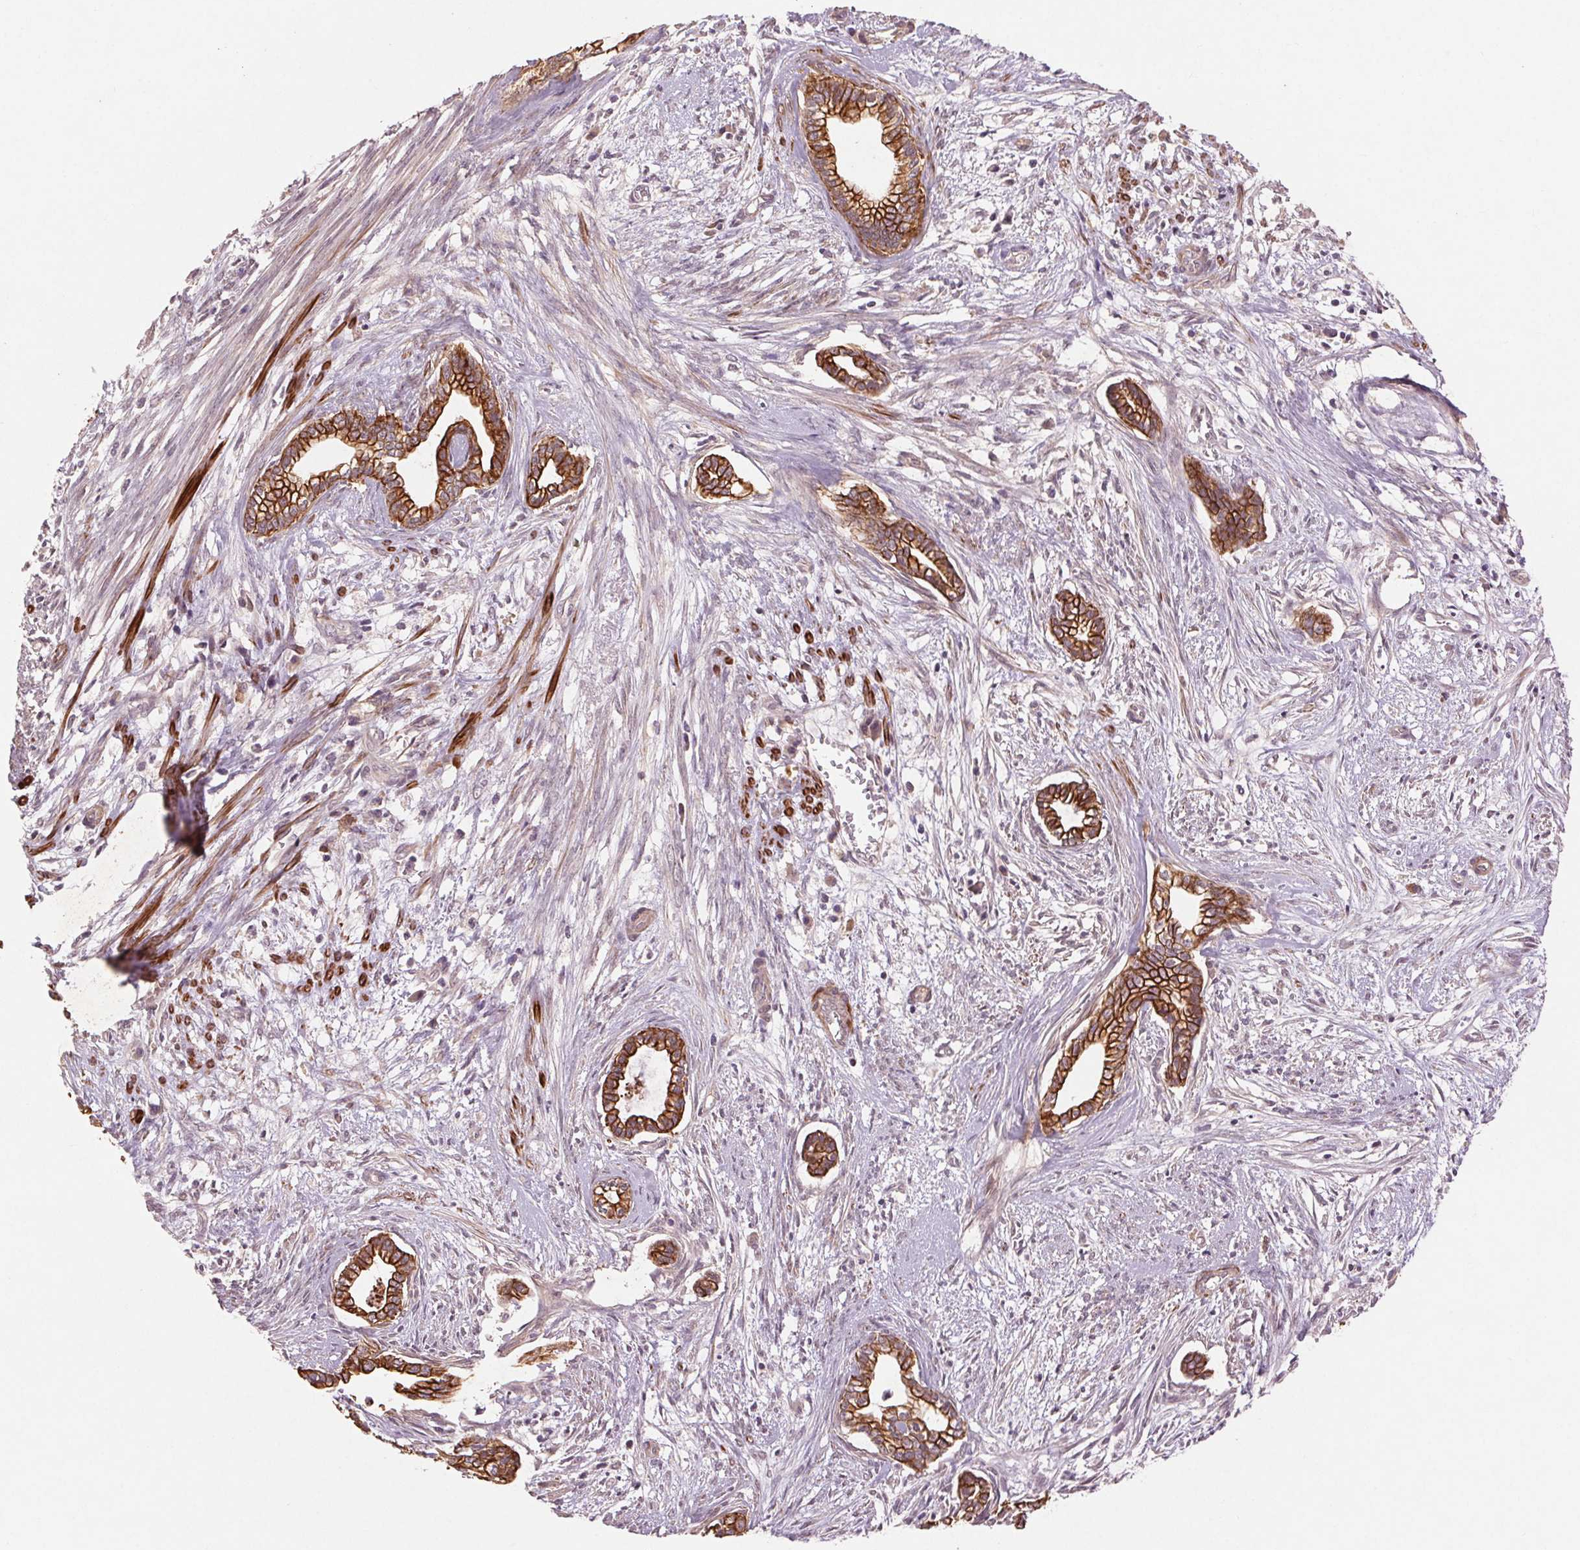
{"staining": {"intensity": "strong", "quantity": ">75%", "location": "cytoplasmic/membranous"}, "tissue": "cervical cancer", "cell_type": "Tumor cells", "image_type": "cancer", "snomed": [{"axis": "morphology", "description": "Adenocarcinoma, NOS"}, {"axis": "topography", "description": "Cervix"}], "caption": "Protein staining exhibits strong cytoplasmic/membranous positivity in approximately >75% of tumor cells in adenocarcinoma (cervical).", "gene": "SMLR1", "patient": {"sex": "female", "age": 62}}